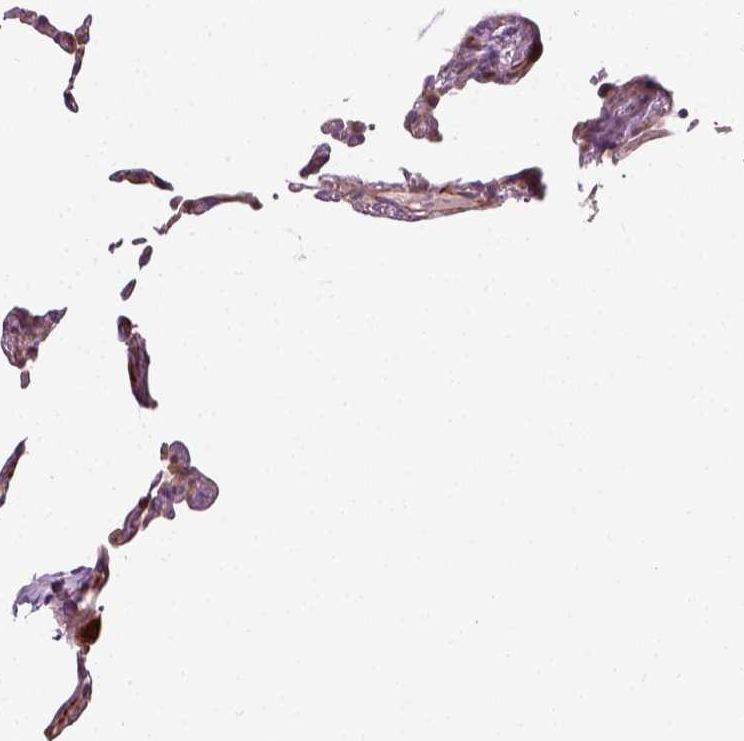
{"staining": {"intensity": "weak", "quantity": "<25%", "location": "cytoplasmic/membranous"}, "tissue": "lung", "cell_type": "Alveolar cells", "image_type": "normal", "snomed": [{"axis": "morphology", "description": "Normal tissue, NOS"}, {"axis": "topography", "description": "Lung"}], "caption": "DAB (3,3'-diaminobenzidine) immunohistochemical staining of unremarkable human lung shows no significant expression in alveolar cells. (Brightfield microscopy of DAB immunohistochemistry at high magnification).", "gene": "PKP3", "patient": {"sex": "female", "age": 57}}